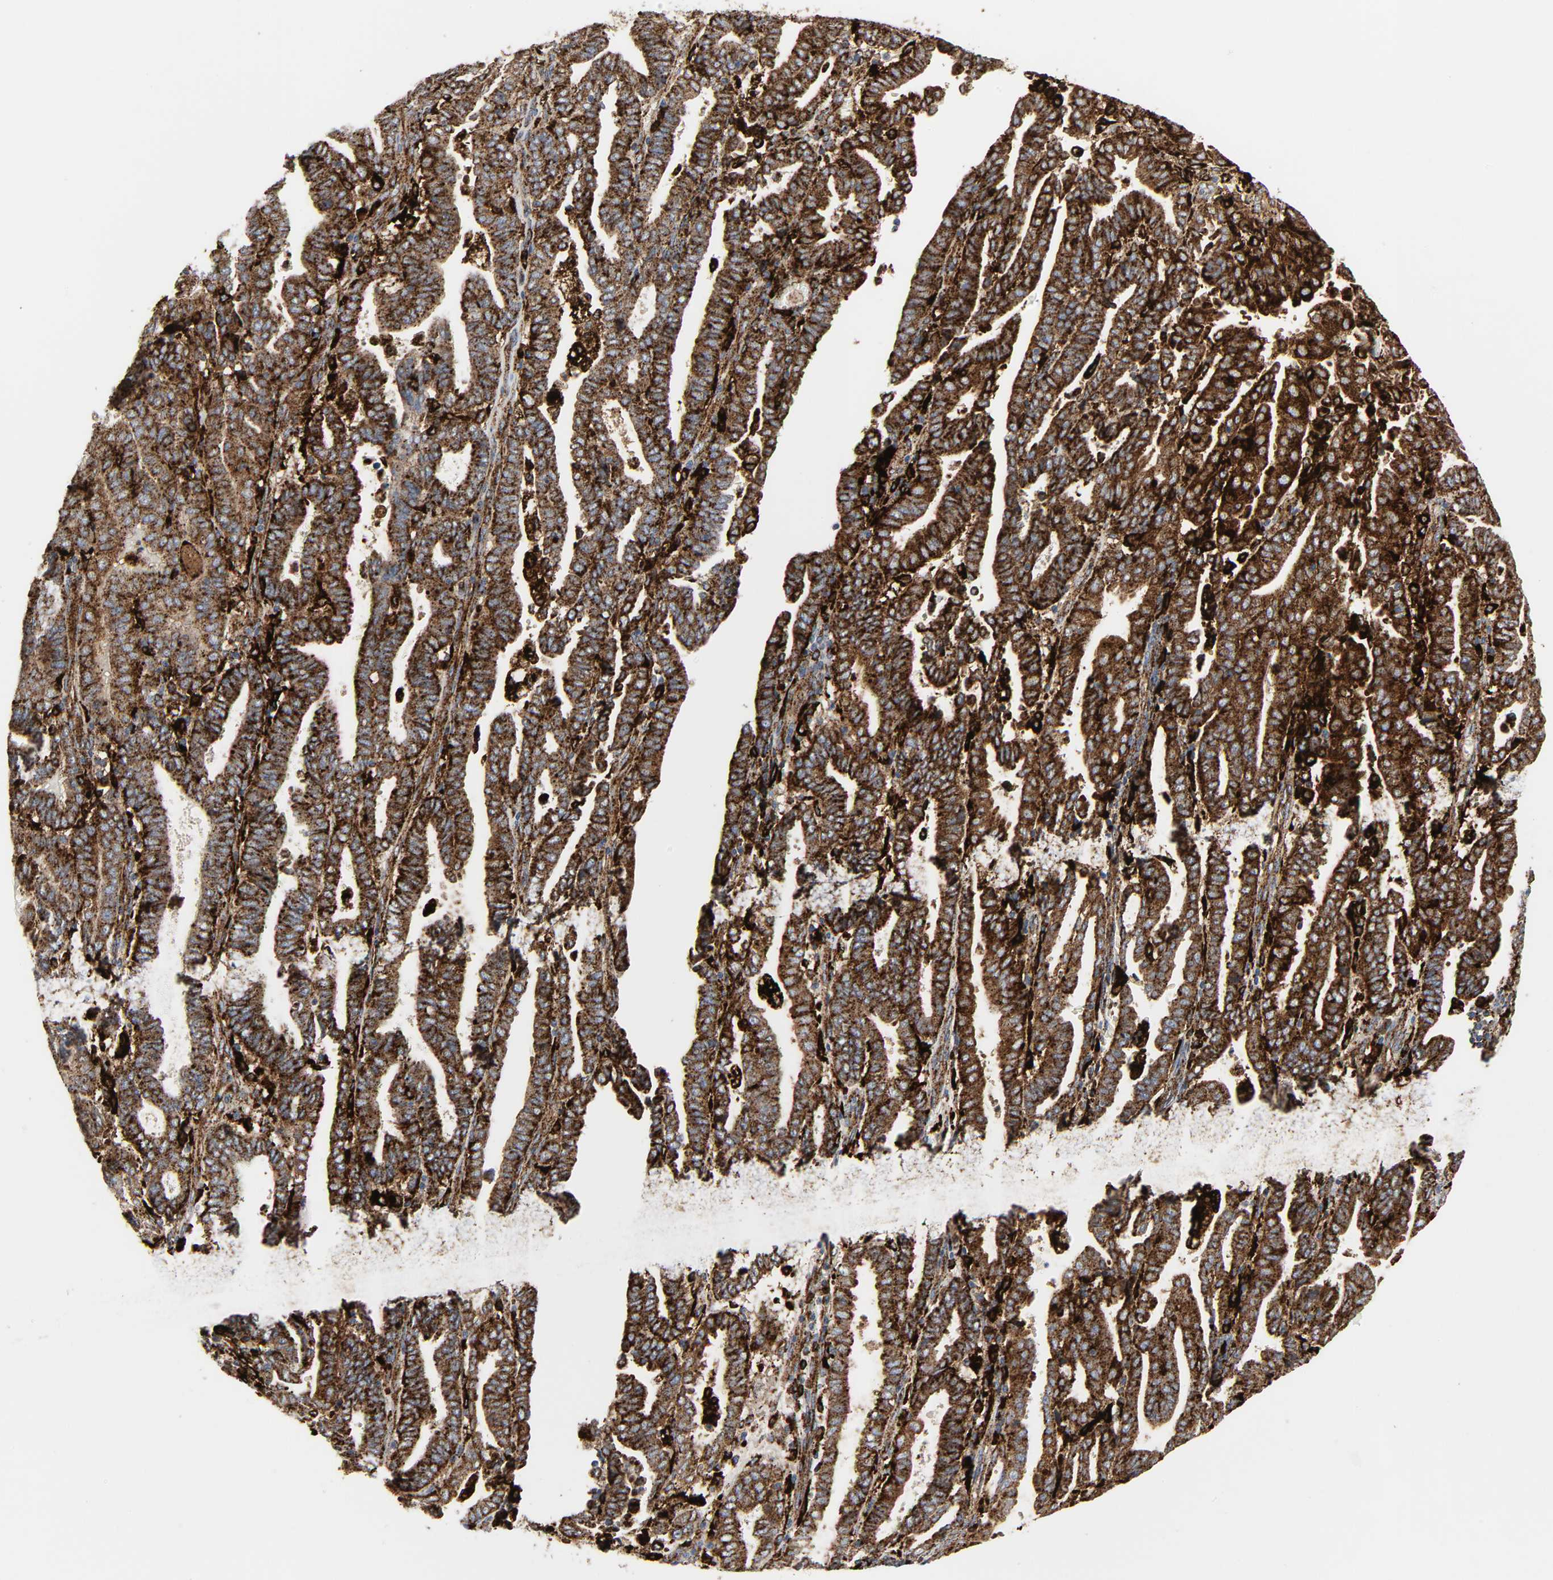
{"staining": {"intensity": "strong", "quantity": ">75%", "location": "cytoplasmic/membranous"}, "tissue": "endometrial cancer", "cell_type": "Tumor cells", "image_type": "cancer", "snomed": [{"axis": "morphology", "description": "Adenocarcinoma, NOS"}, {"axis": "topography", "description": "Uterus"}], "caption": "Strong cytoplasmic/membranous staining for a protein is identified in about >75% of tumor cells of adenocarcinoma (endometrial) using immunohistochemistry.", "gene": "PSAP", "patient": {"sex": "female", "age": 83}}